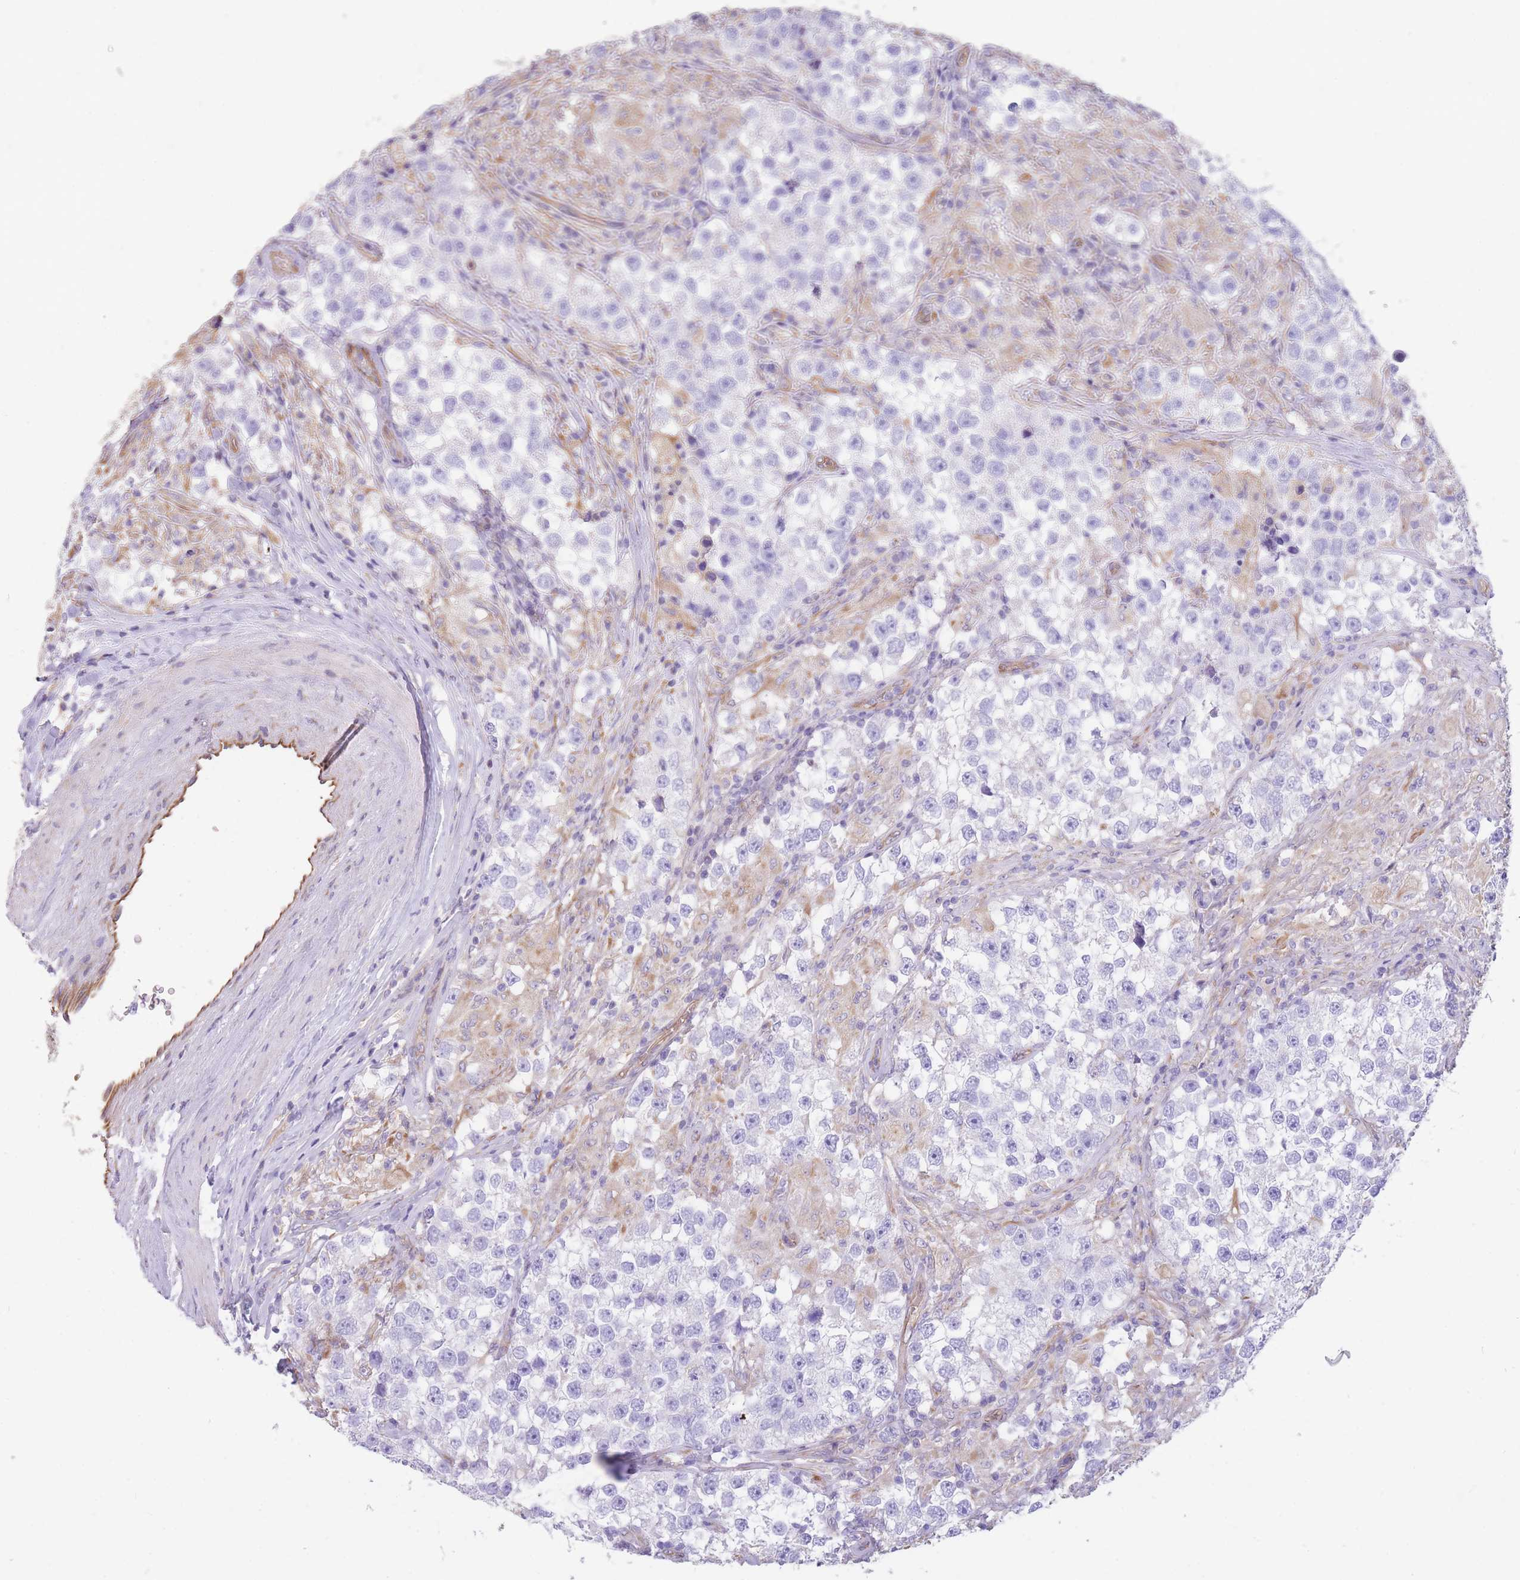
{"staining": {"intensity": "negative", "quantity": "none", "location": "none"}, "tissue": "testis cancer", "cell_type": "Tumor cells", "image_type": "cancer", "snomed": [{"axis": "morphology", "description": "Seminoma, NOS"}, {"axis": "topography", "description": "Testis"}], "caption": "The IHC photomicrograph has no significant expression in tumor cells of seminoma (testis) tissue.", "gene": "ANKRD53", "patient": {"sex": "male", "age": 46}}